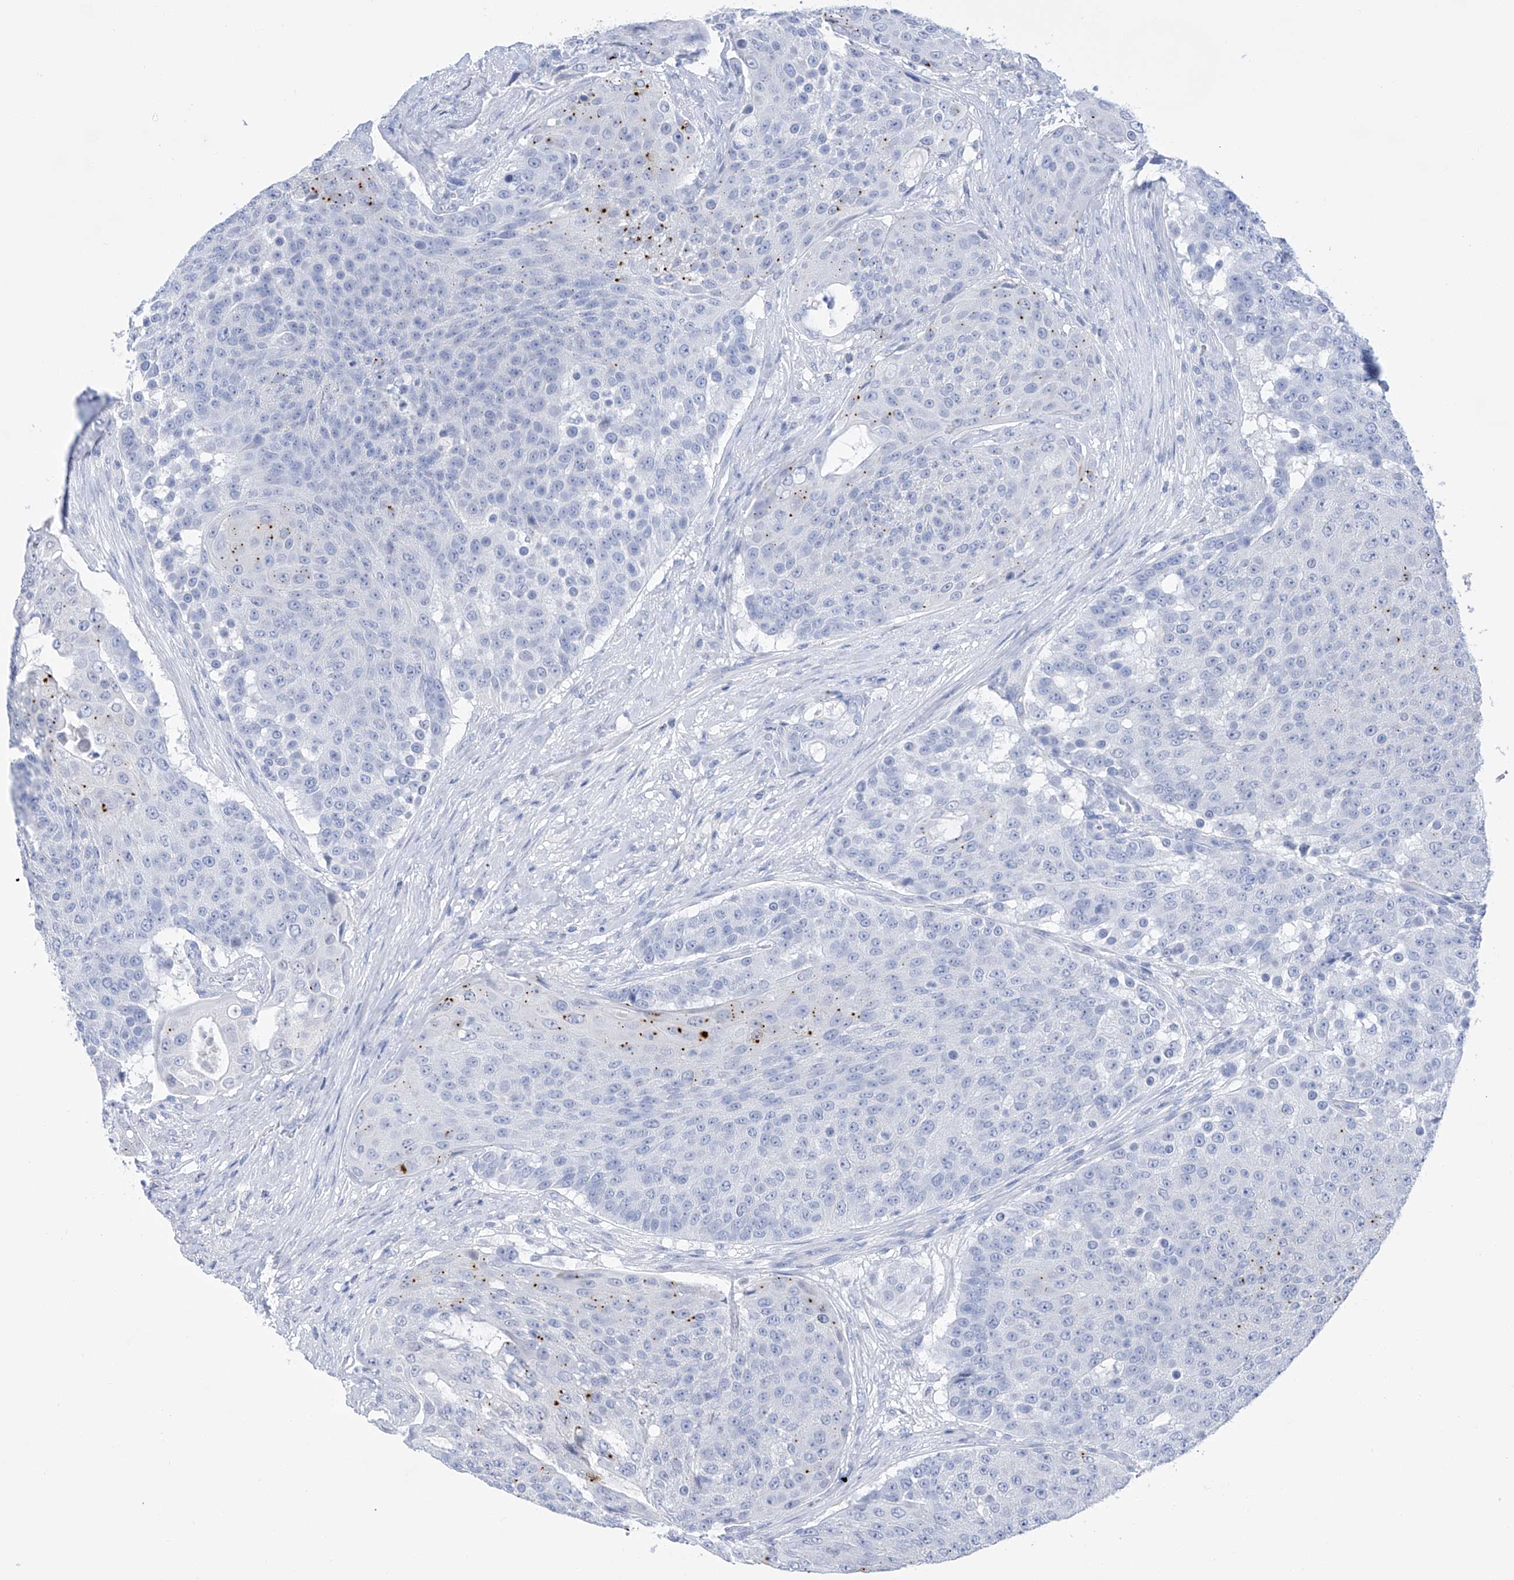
{"staining": {"intensity": "strong", "quantity": "<25%", "location": "cytoplasmic/membranous"}, "tissue": "urothelial cancer", "cell_type": "Tumor cells", "image_type": "cancer", "snomed": [{"axis": "morphology", "description": "Urothelial carcinoma, High grade"}, {"axis": "topography", "description": "Urinary bladder"}], "caption": "This is a histology image of immunohistochemistry staining of urothelial cancer, which shows strong staining in the cytoplasmic/membranous of tumor cells.", "gene": "FLG", "patient": {"sex": "female", "age": 63}}